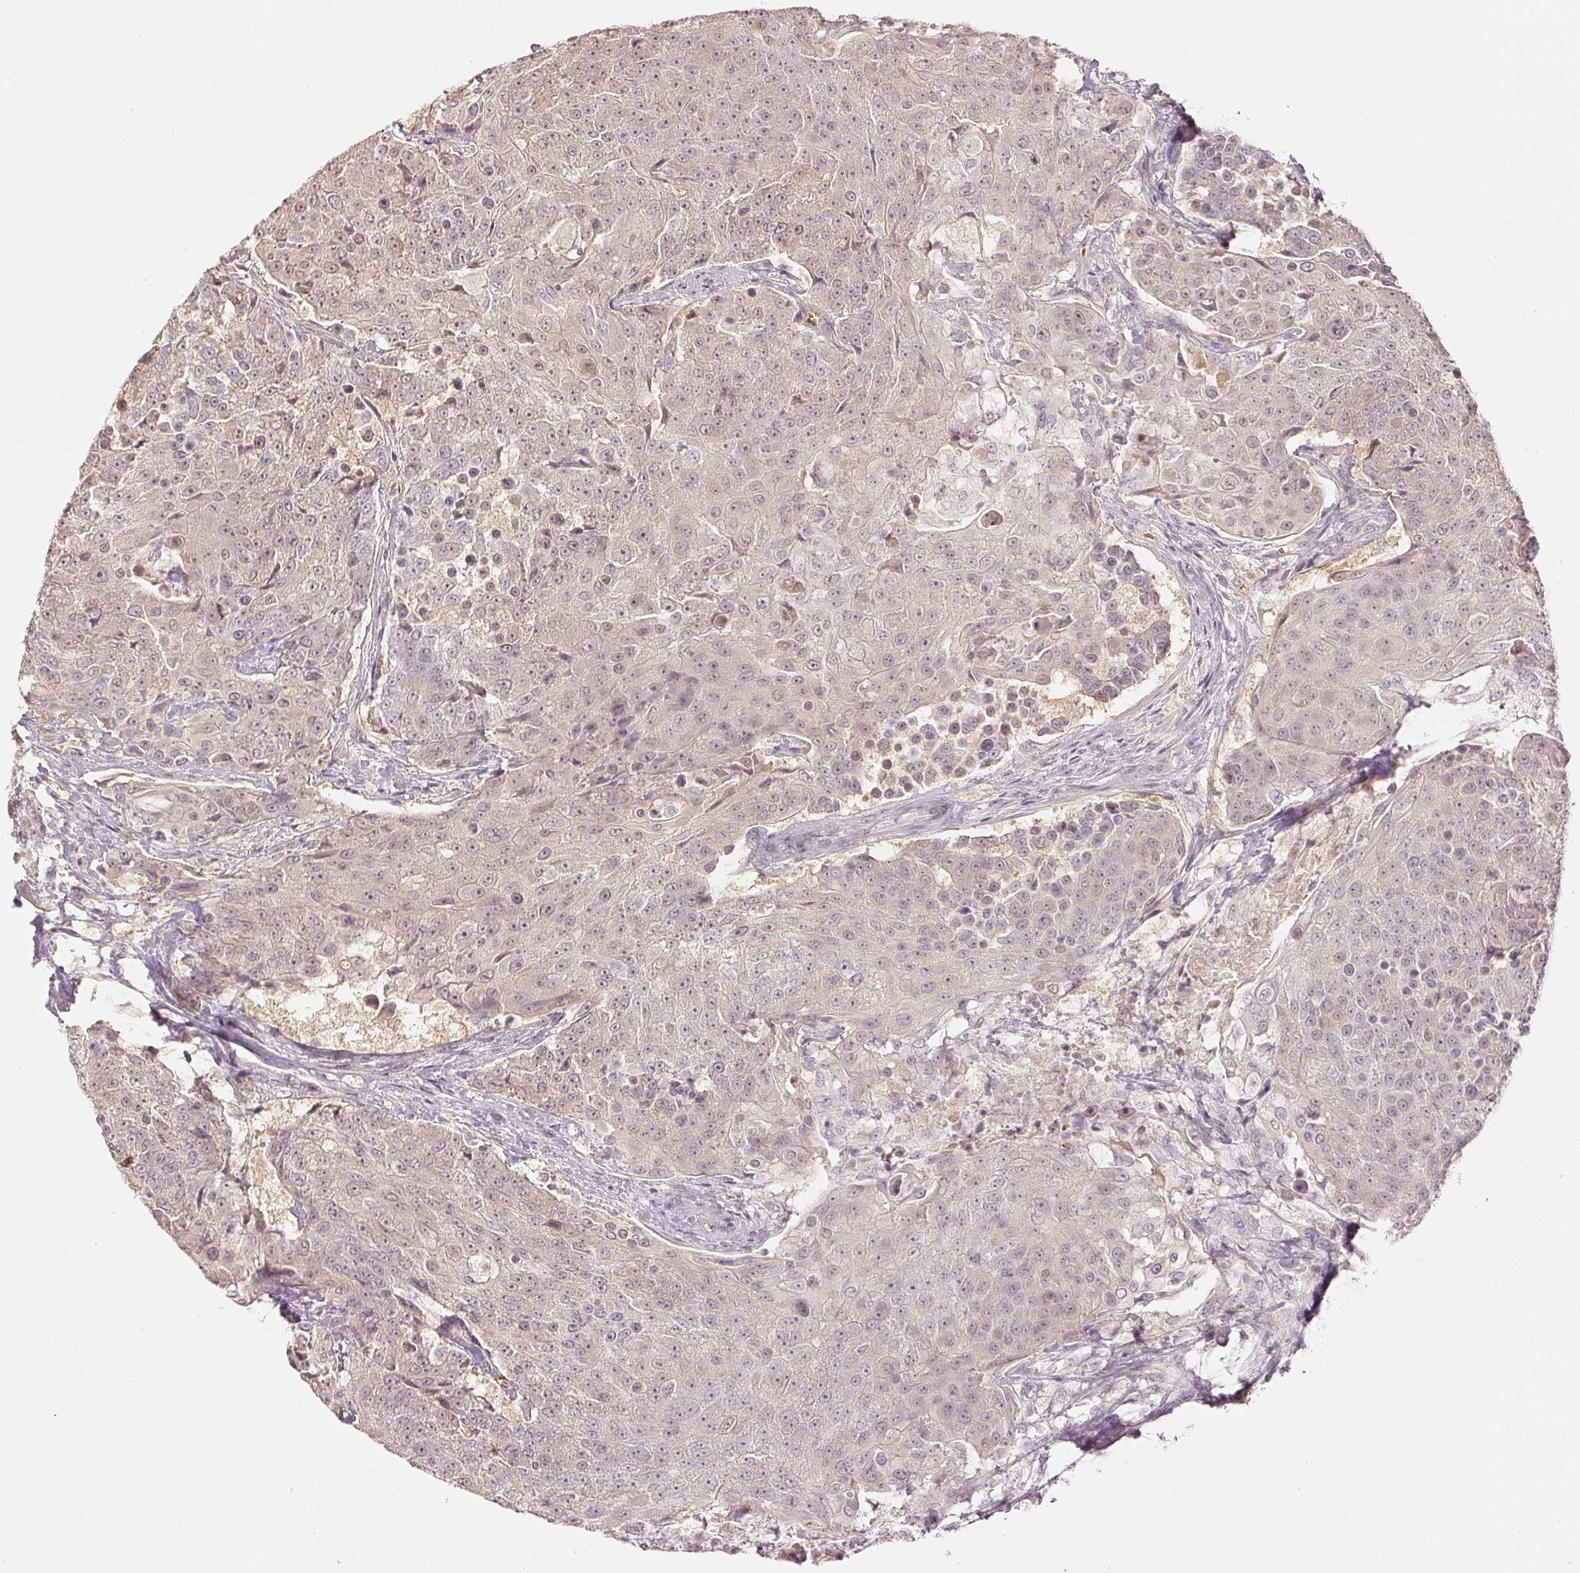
{"staining": {"intensity": "weak", "quantity": "25%-75%", "location": "cytoplasmic/membranous,nuclear"}, "tissue": "urothelial cancer", "cell_type": "Tumor cells", "image_type": "cancer", "snomed": [{"axis": "morphology", "description": "Urothelial carcinoma, High grade"}, {"axis": "topography", "description": "Urinary bladder"}], "caption": "Immunohistochemical staining of high-grade urothelial carcinoma shows low levels of weak cytoplasmic/membranous and nuclear protein expression in approximately 25%-75% of tumor cells.", "gene": "GZMA", "patient": {"sex": "female", "age": 63}}